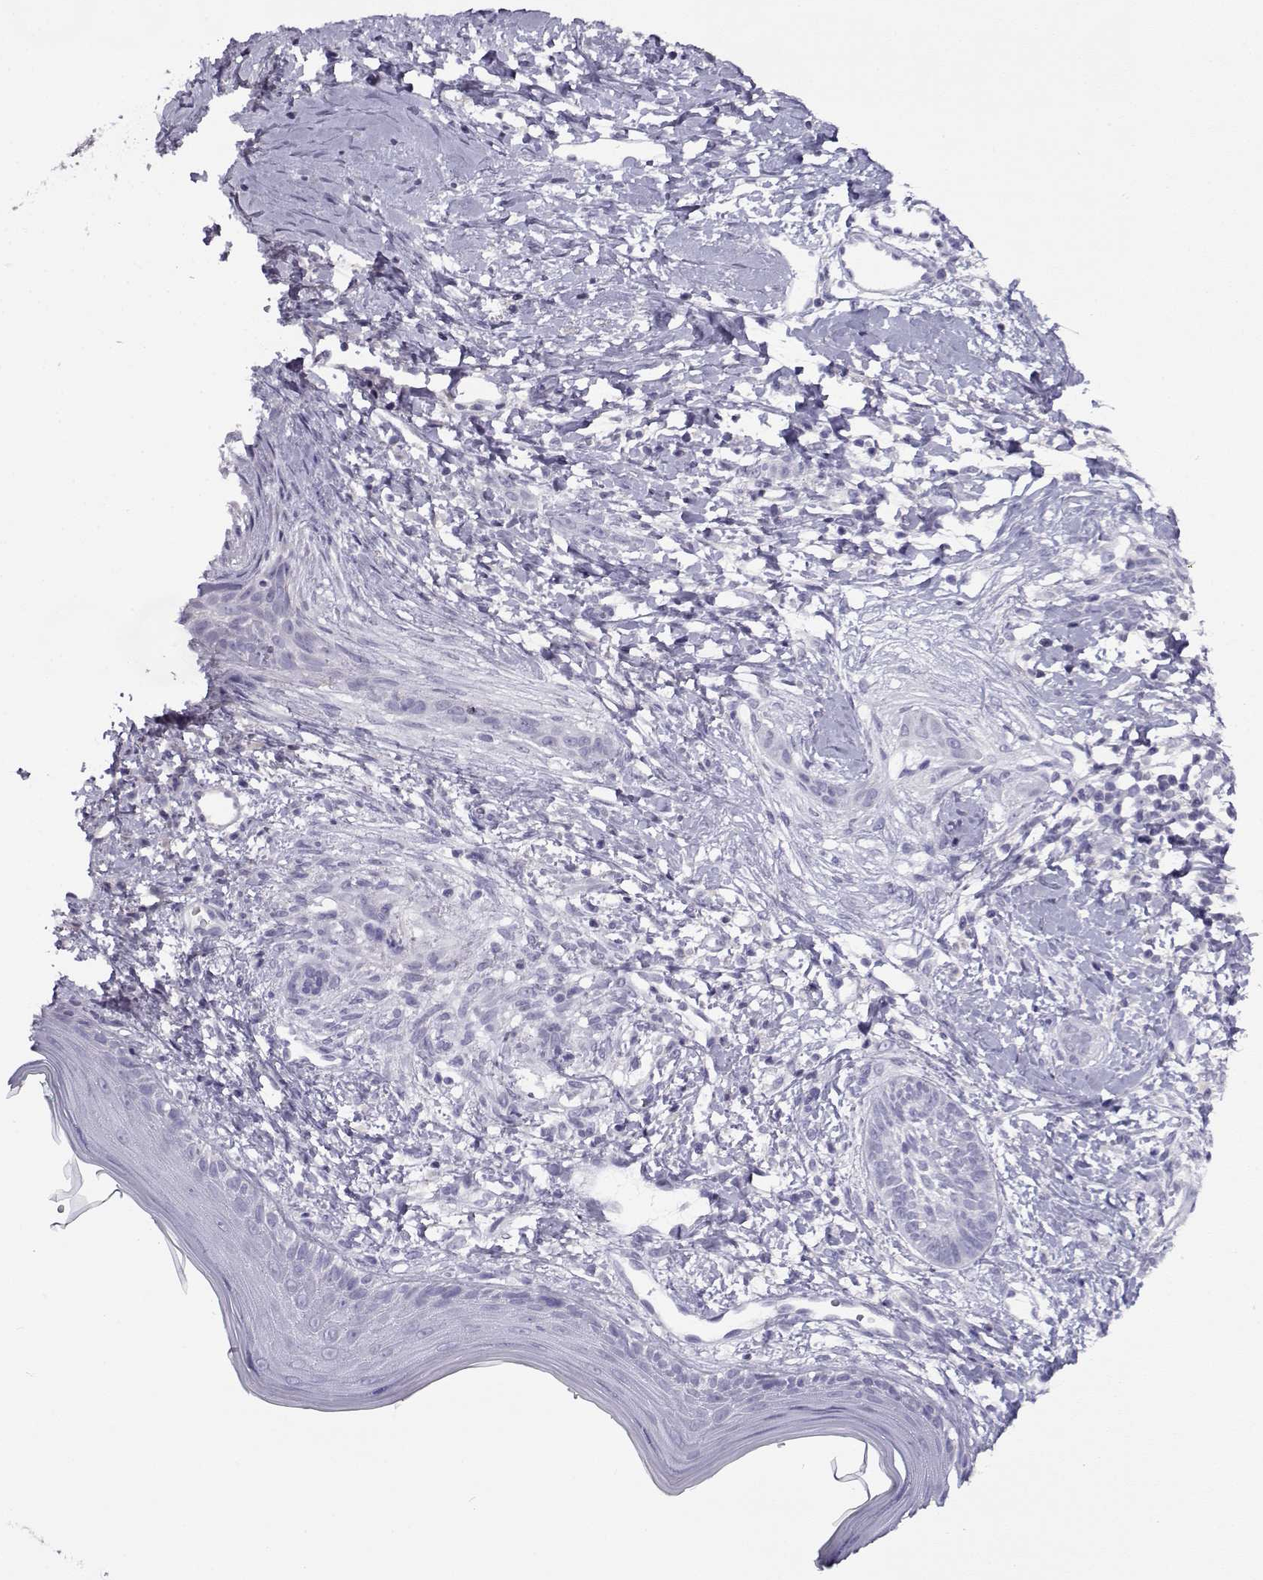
{"staining": {"intensity": "negative", "quantity": "none", "location": "none"}, "tissue": "skin cancer", "cell_type": "Tumor cells", "image_type": "cancer", "snomed": [{"axis": "morphology", "description": "Normal tissue, NOS"}, {"axis": "morphology", "description": "Basal cell carcinoma"}, {"axis": "topography", "description": "Skin"}], "caption": "The photomicrograph exhibits no significant expression in tumor cells of basal cell carcinoma (skin). (DAB IHC, high magnification).", "gene": "FAM166A", "patient": {"sex": "male", "age": 84}}